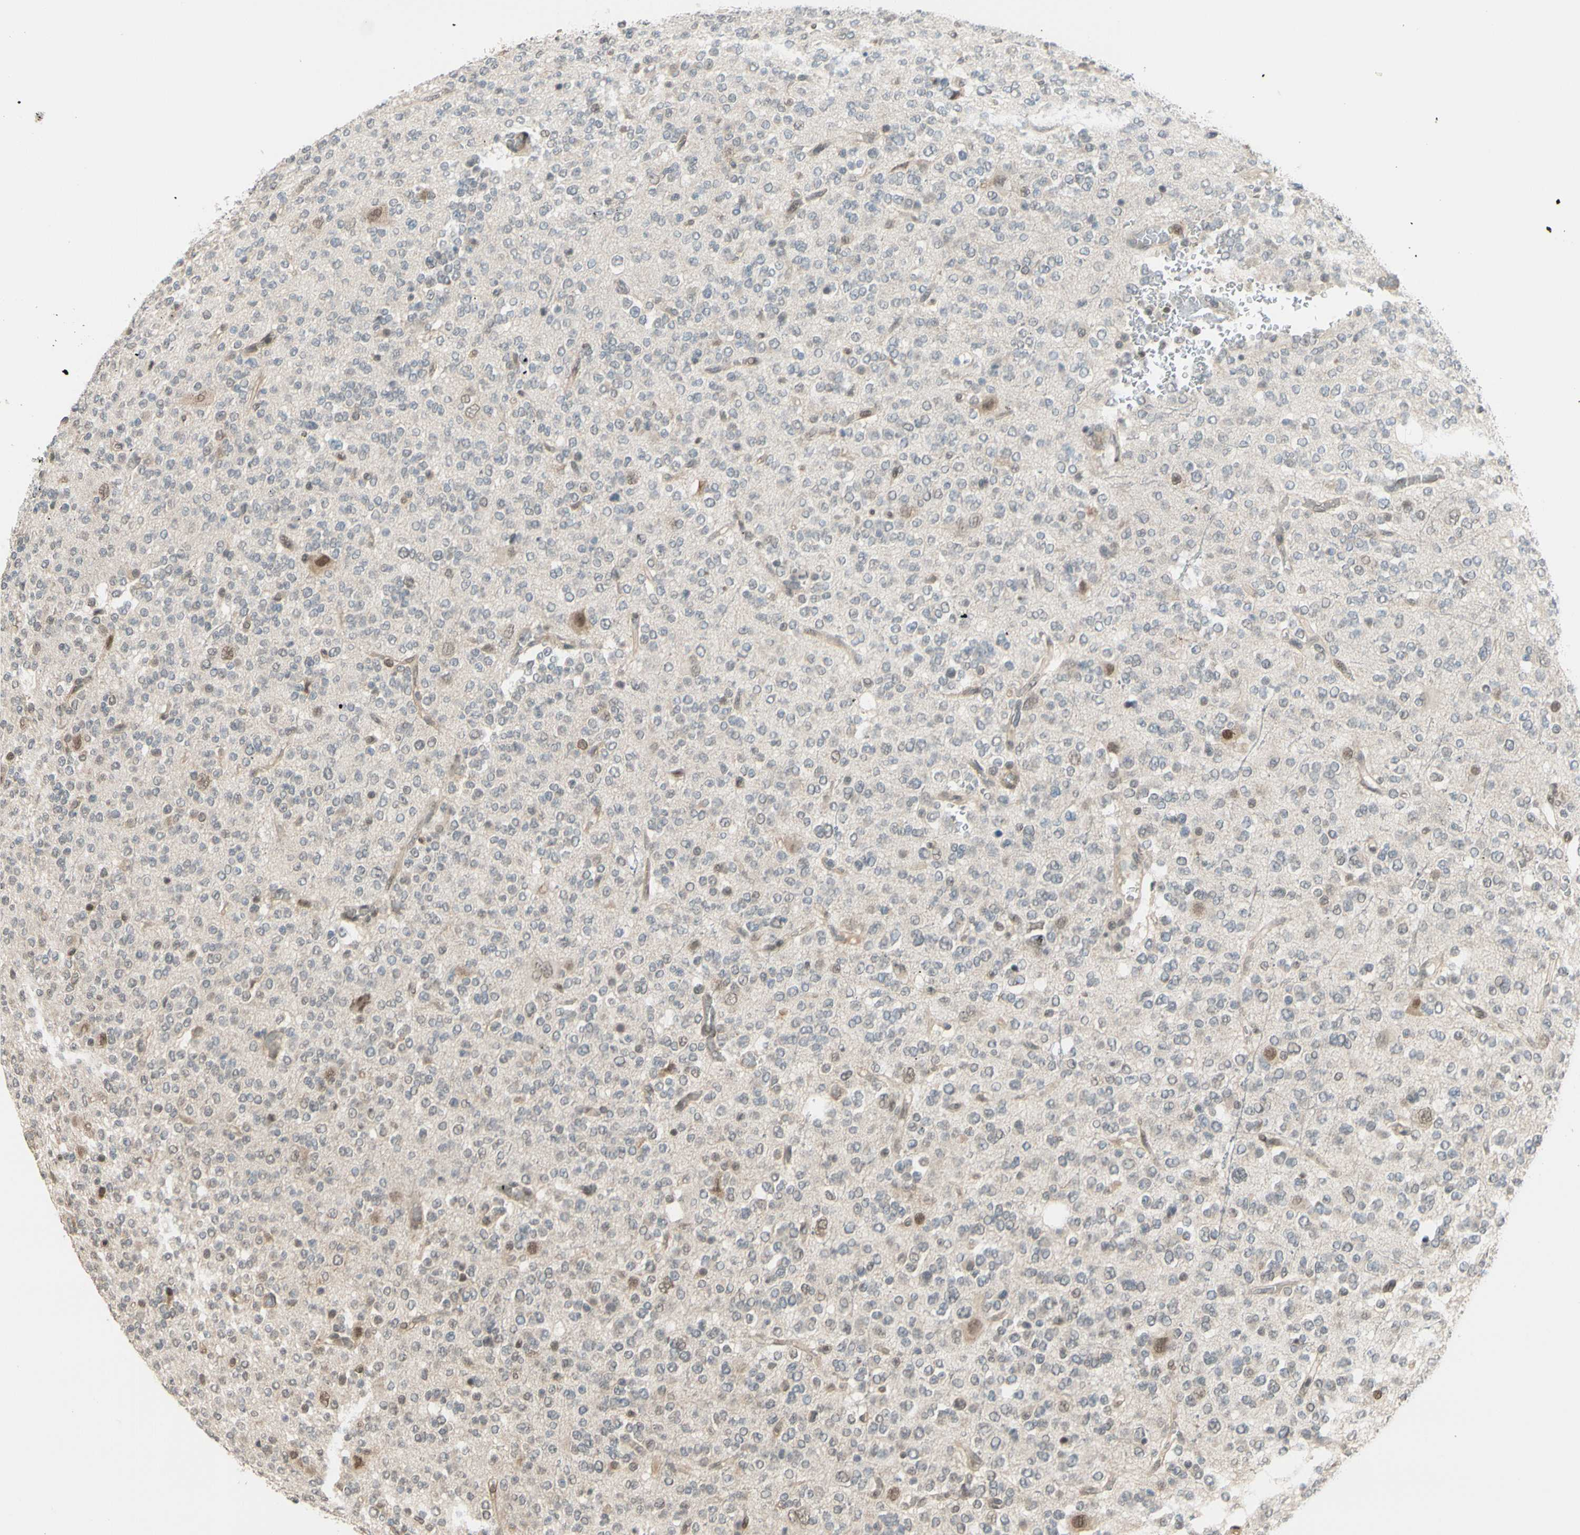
{"staining": {"intensity": "negative", "quantity": "none", "location": "none"}, "tissue": "glioma", "cell_type": "Tumor cells", "image_type": "cancer", "snomed": [{"axis": "morphology", "description": "Glioma, malignant, Low grade"}, {"axis": "topography", "description": "Brain"}], "caption": "Tumor cells are negative for brown protein staining in glioma.", "gene": "BRMS1", "patient": {"sex": "male", "age": 38}}